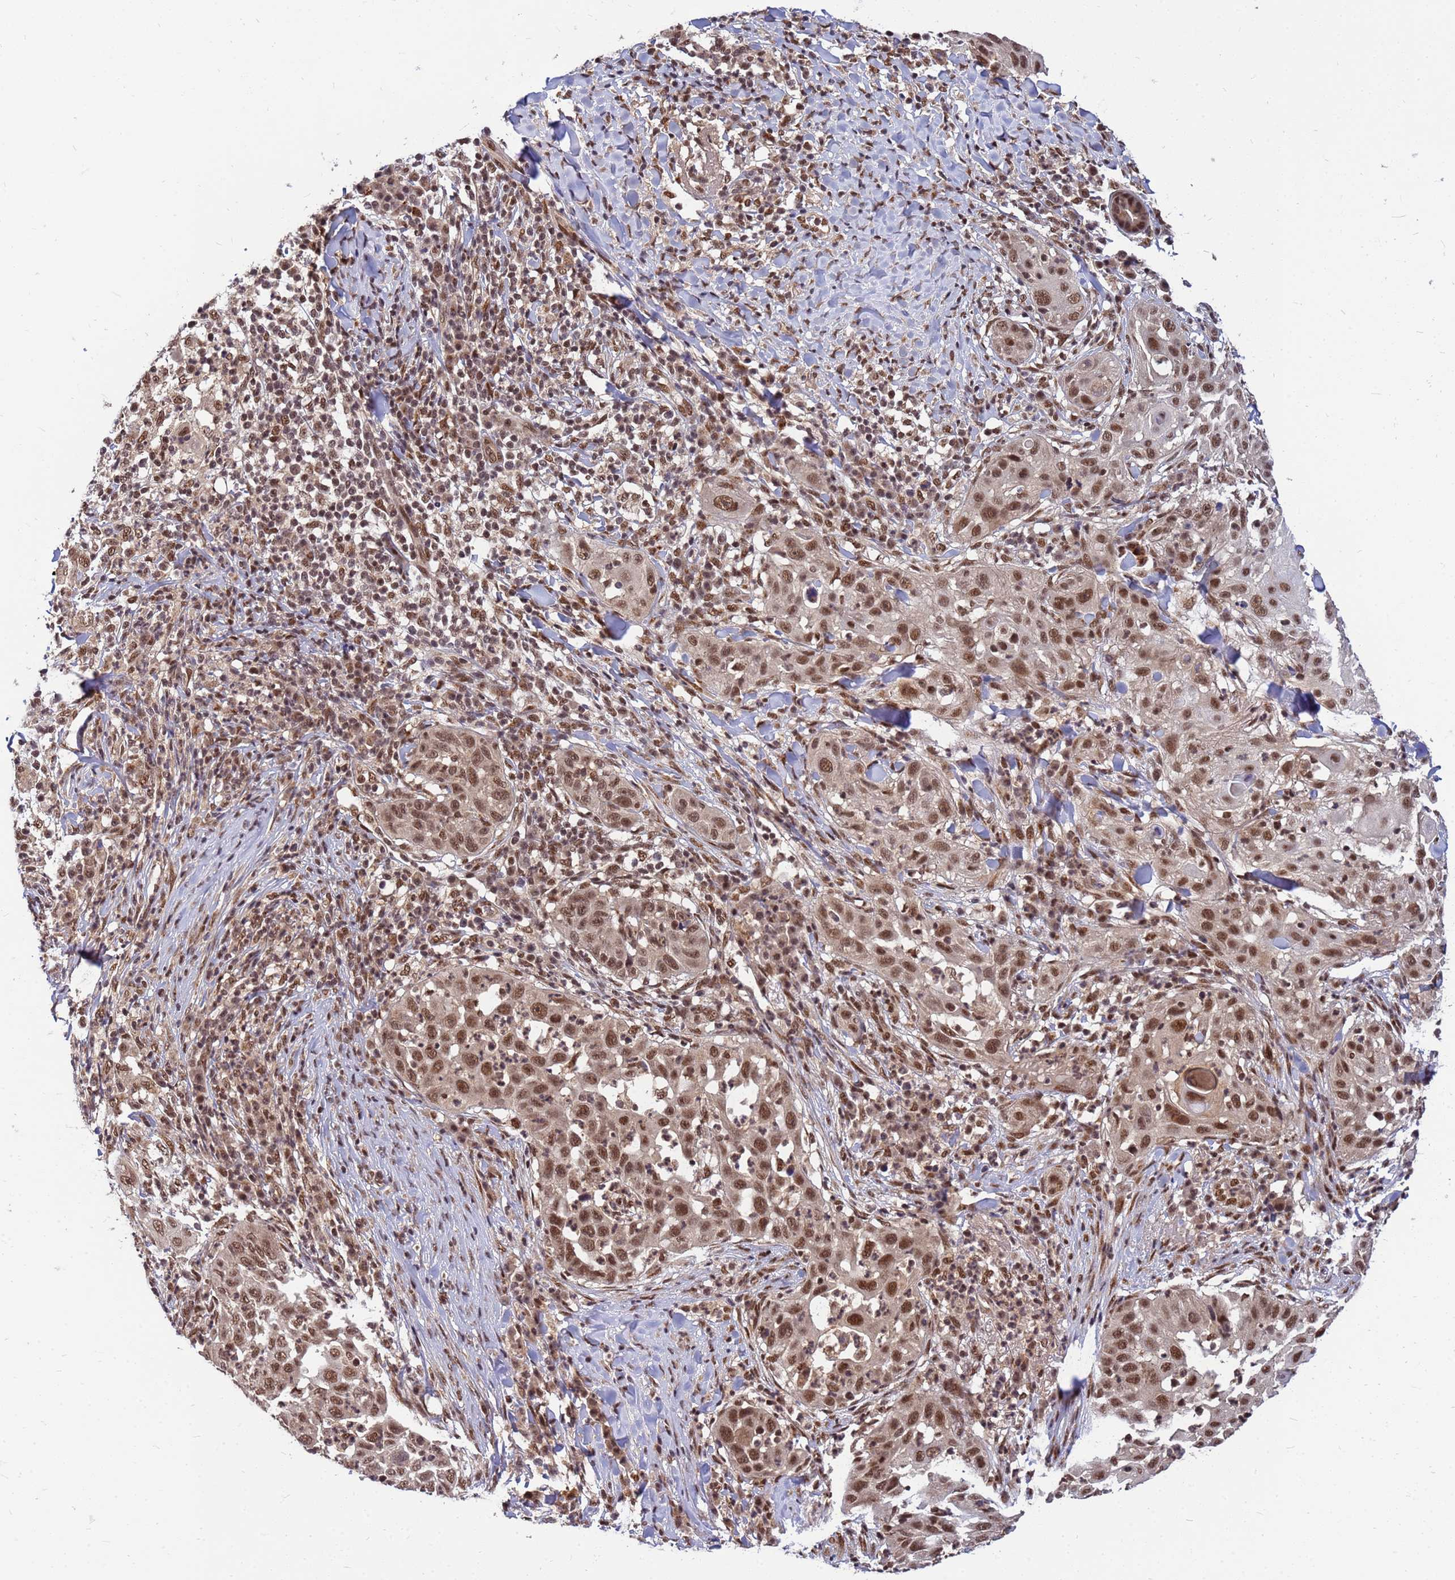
{"staining": {"intensity": "moderate", "quantity": ">75%", "location": "nuclear"}, "tissue": "skin cancer", "cell_type": "Tumor cells", "image_type": "cancer", "snomed": [{"axis": "morphology", "description": "Squamous cell carcinoma, NOS"}, {"axis": "topography", "description": "Skin"}], "caption": "Protein staining of squamous cell carcinoma (skin) tissue shows moderate nuclear expression in approximately >75% of tumor cells. (brown staining indicates protein expression, while blue staining denotes nuclei).", "gene": "NCBP2", "patient": {"sex": "female", "age": 44}}